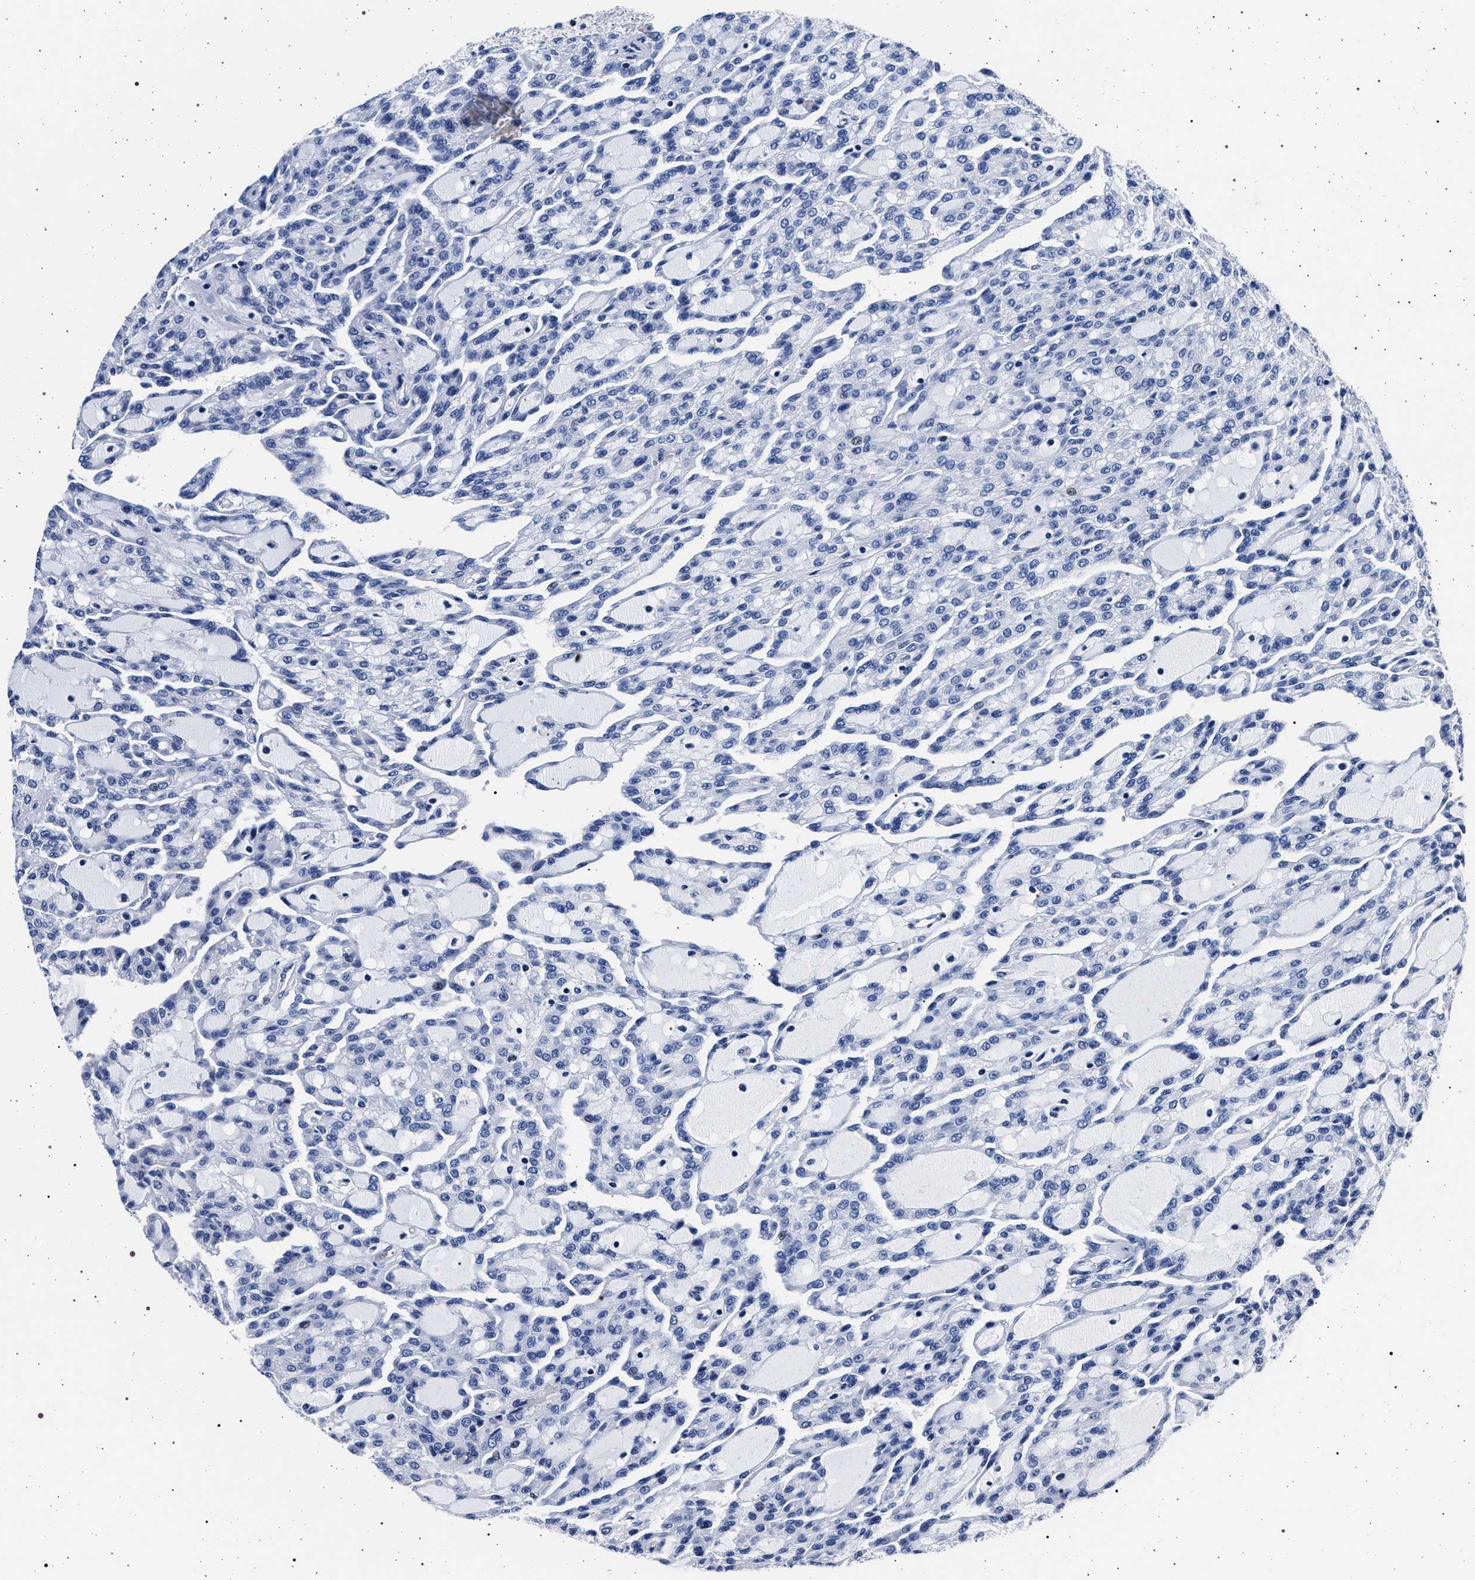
{"staining": {"intensity": "negative", "quantity": "none", "location": "none"}, "tissue": "renal cancer", "cell_type": "Tumor cells", "image_type": "cancer", "snomed": [{"axis": "morphology", "description": "Adenocarcinoma, NOS"}, {"axis": "topography", "description": "Kidney"}], "caption": "DAB (3,3'-diaminobenzidine) immunohistochemical staining of human renal cancer exhibits no significant expression in tumor cells.", "gene": "SLC9A1", "patient": {"sex": "male", "age": 63}}